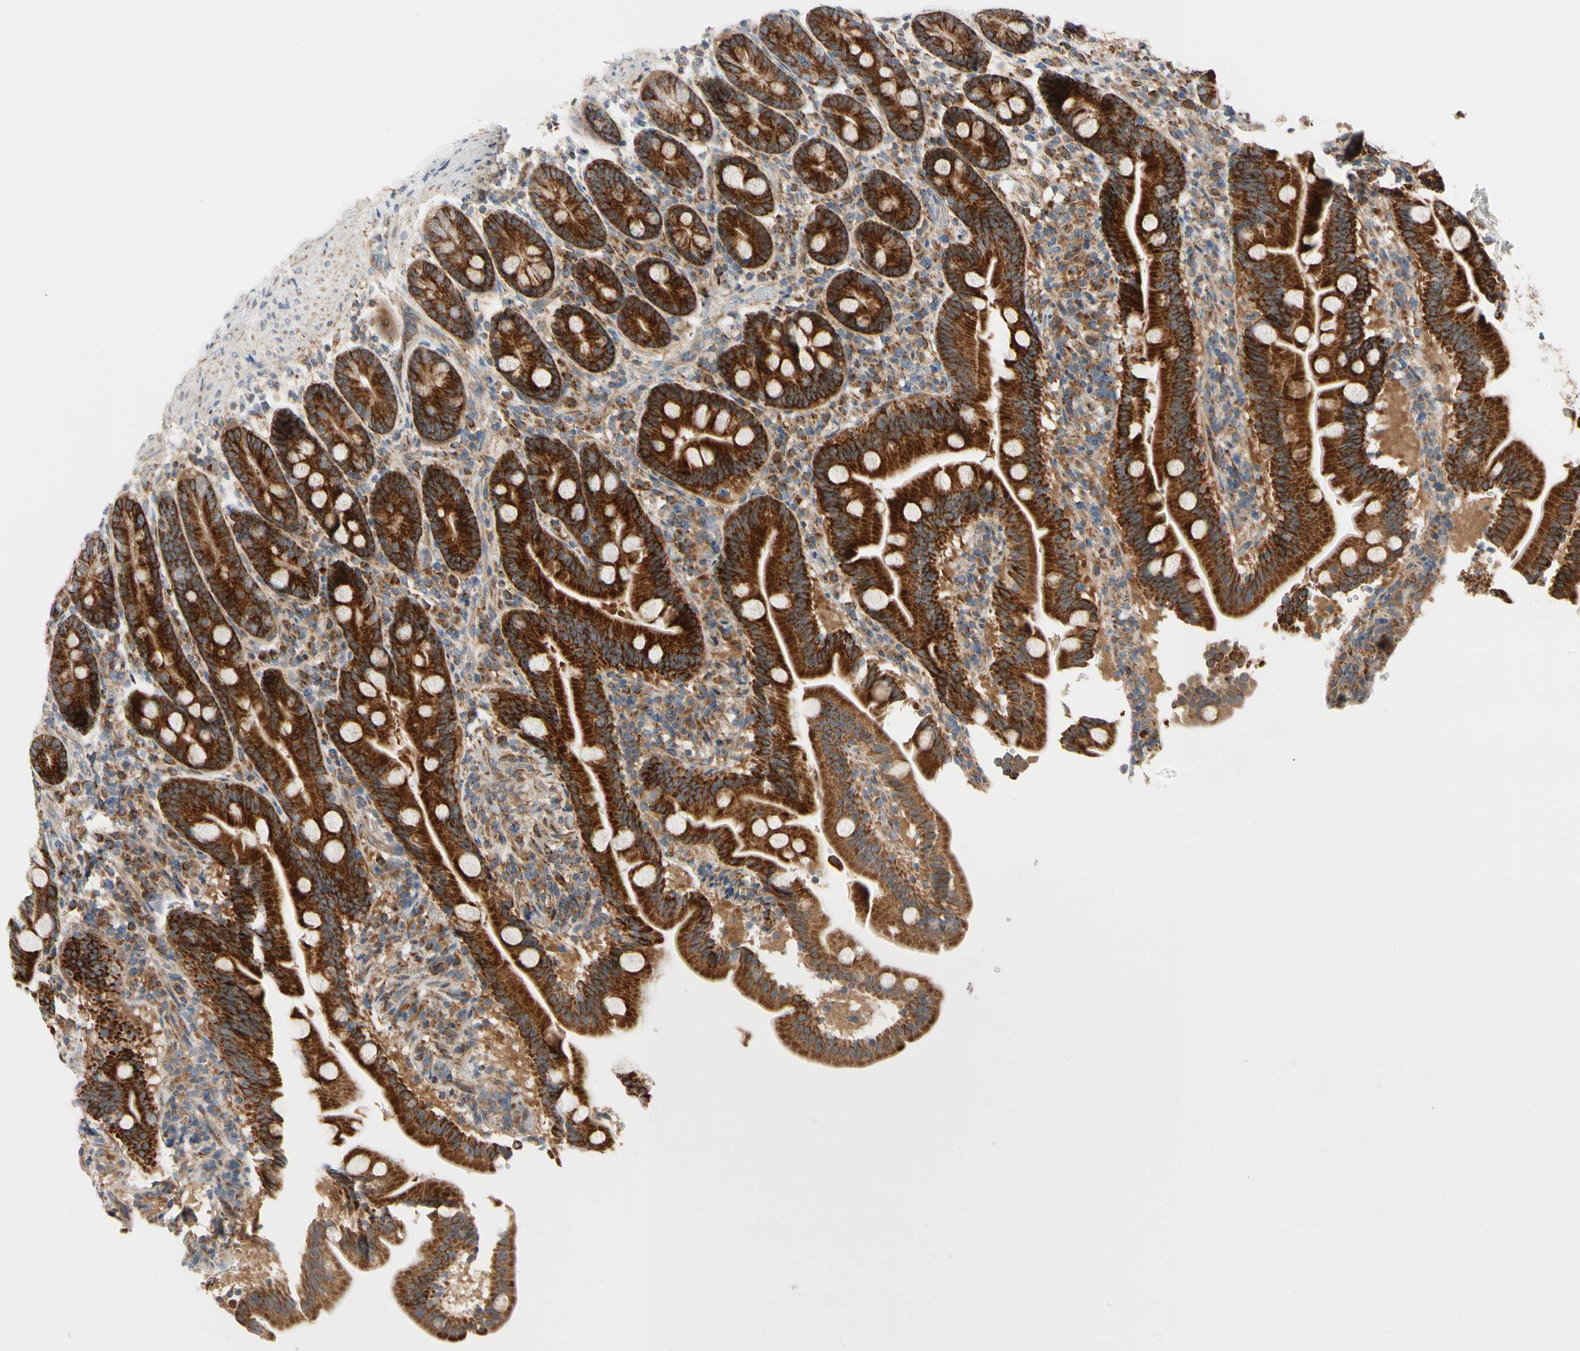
{"staining": {"intensity": "strong", "quantity": ">75%", "location": "cytoplasmic/membranous"}, "tissue": "duodenum", "cell_type": "Glandular cells", "image_type": "normal", "snomed": [{"axis": "morphology", "description": "Normal tissue, NOS"}, {"axis": "topography", "description": "Duodenum"}], "caption": "Strong cytoplasmic/membranous expression is present in about >75% of glandular cells in benign duodenum.", "gene": "TBC1D10A", "patient": {"sex": "male", "age": 54}}